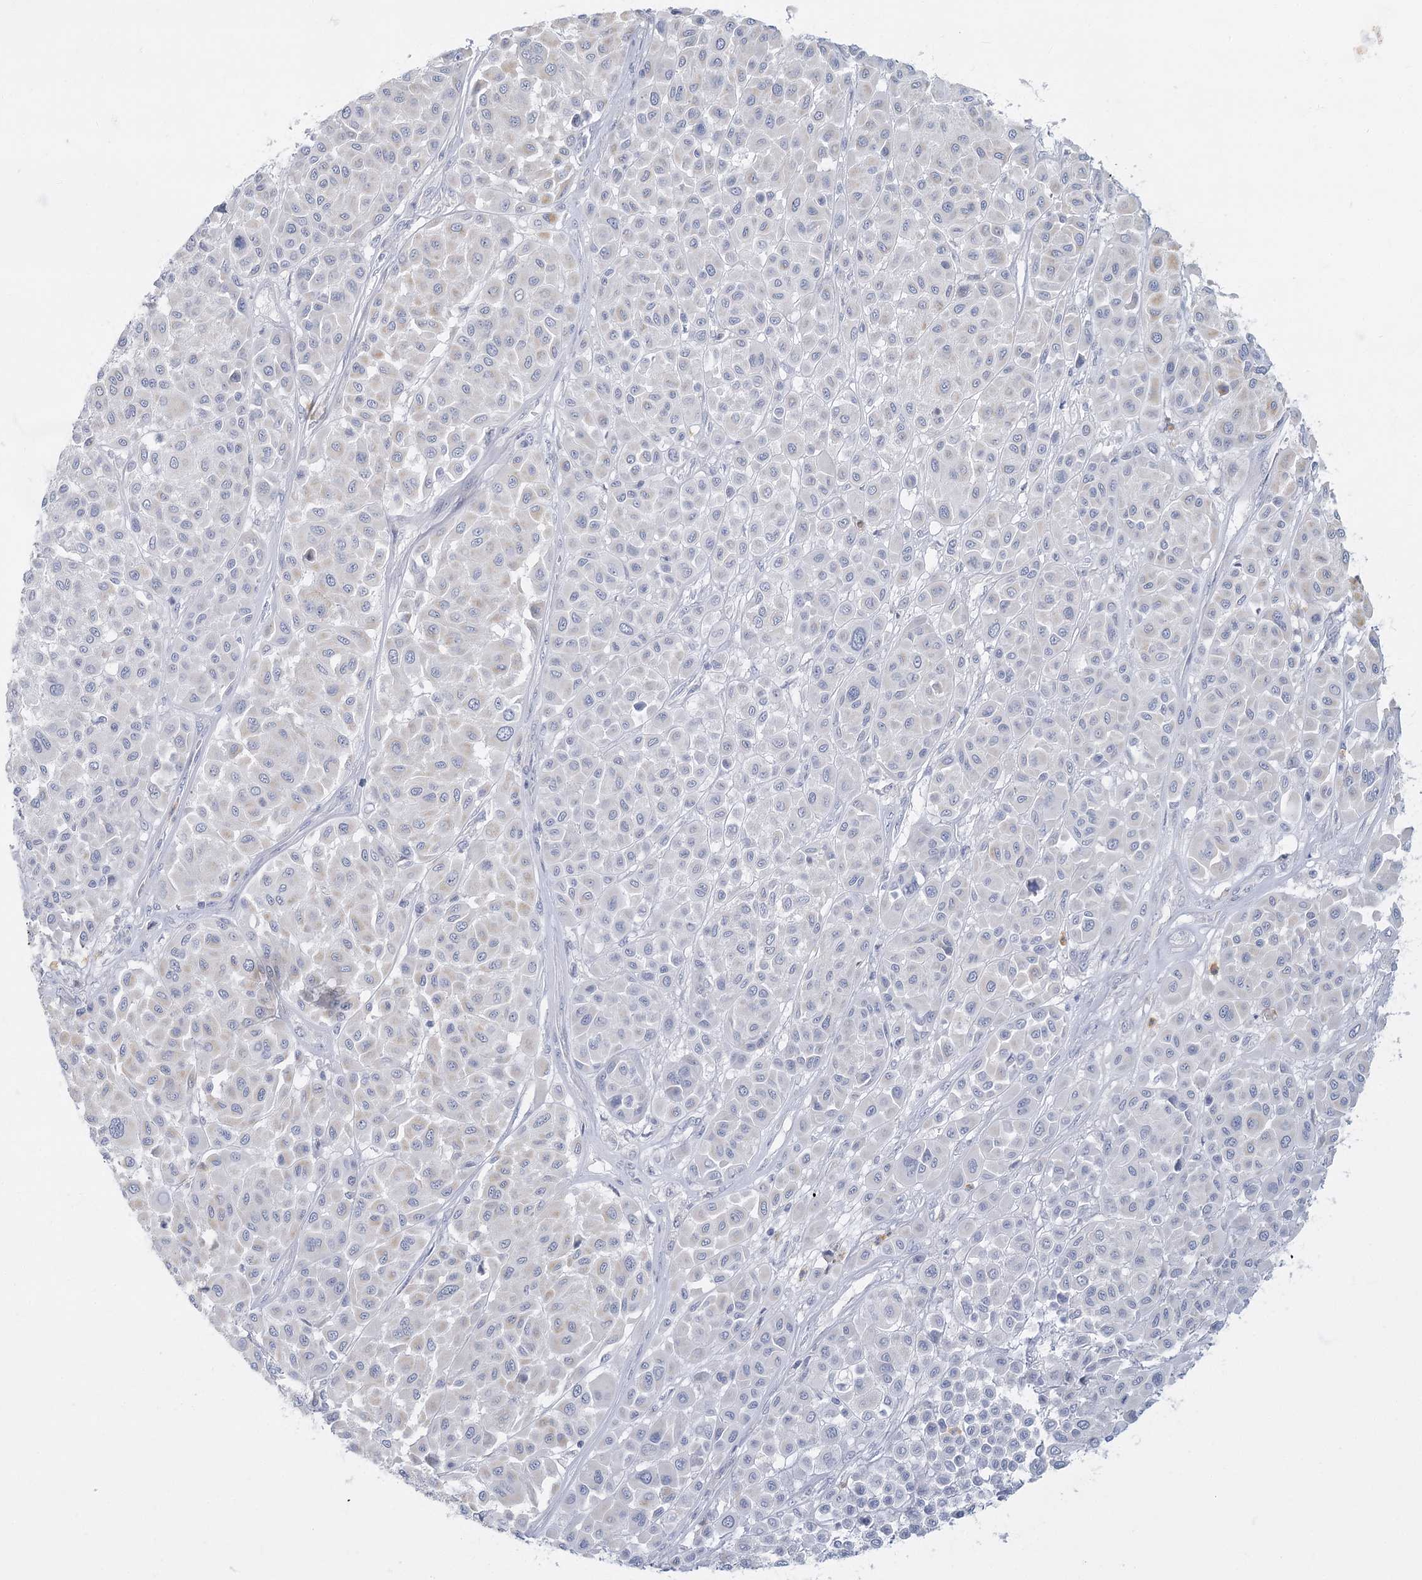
{"staining": {"intensity": "negative", "quantity": "none", "location": "none"}, "tissue": "melanoma", "cell_type": "Tumor cells", "image_type": "cancer", "snomed": [{"axis": "morphology", "description": "Malignant melanoma, Metastatic site"}, {"axis": "topography", "description": "Soft tissue"}], "caption": "Malignant melanoma (metastatic site) was stained to show a protein in brown. There is no significant expression in tumor cells.", "gene": "FAM110C", "patient": {"sex": "male", "age": 41}}